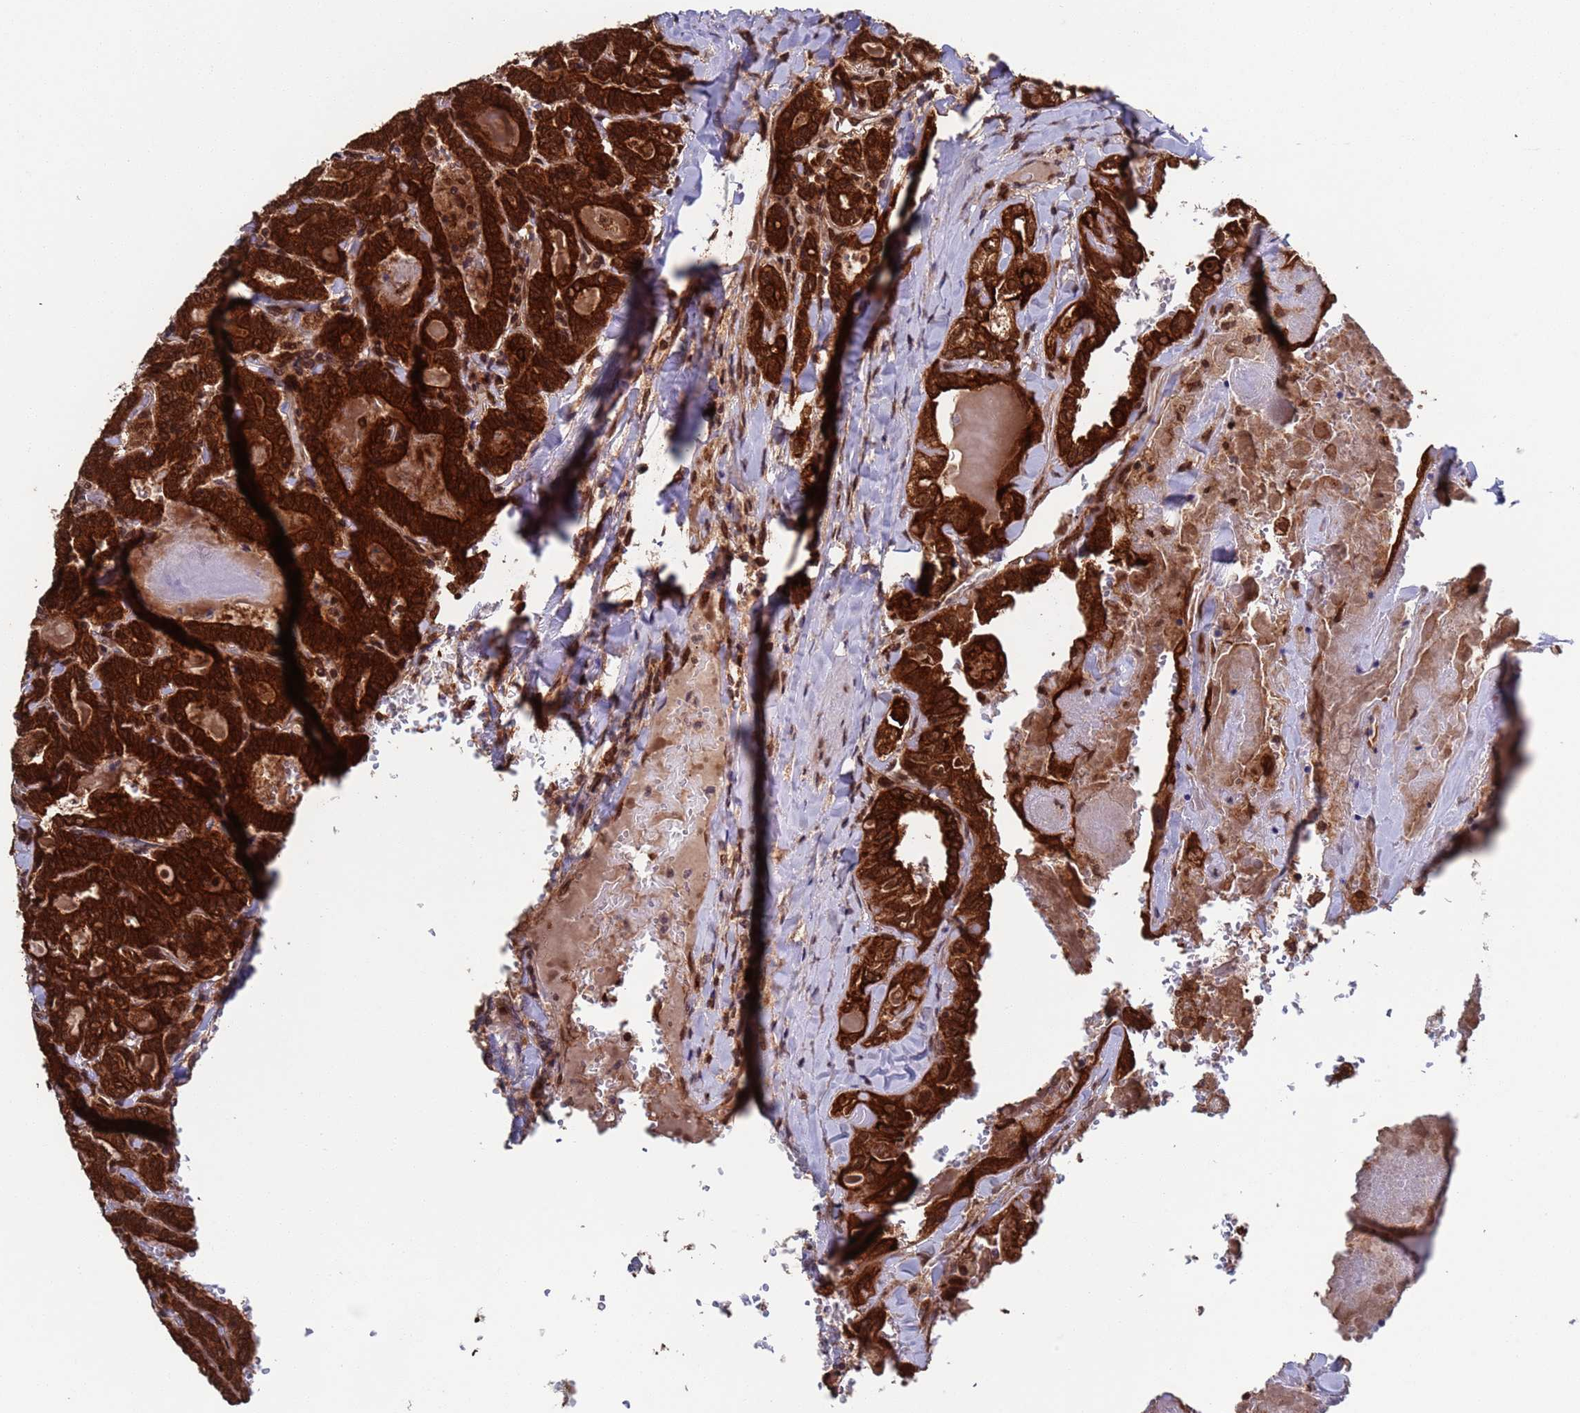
{"staining": {"intensity": "strong", "quantity": ">75%", "location": "cytoplasmic/membranous,nuclear"}, "tissue": "thyroid cancer", "cell_type": "Tumor cells", "image_type": "cancer", "snomed": [{"axis": "morphology", "description": "Papillary adenocarcinoma, NOS"}, {"axis": "topography", "description": "Thyroid gland"}], "caption": "Tumor cells show high levels of strong cytoplasmic/membranous and nuclear expression in about >75% of cells in human thyroid cancer (papillary adenocarcinoma). (DAB IHC with brightfield microscopy, high magnification).", "gene": "FUBP3", "patient": {"sex": "female", "age": 72}}